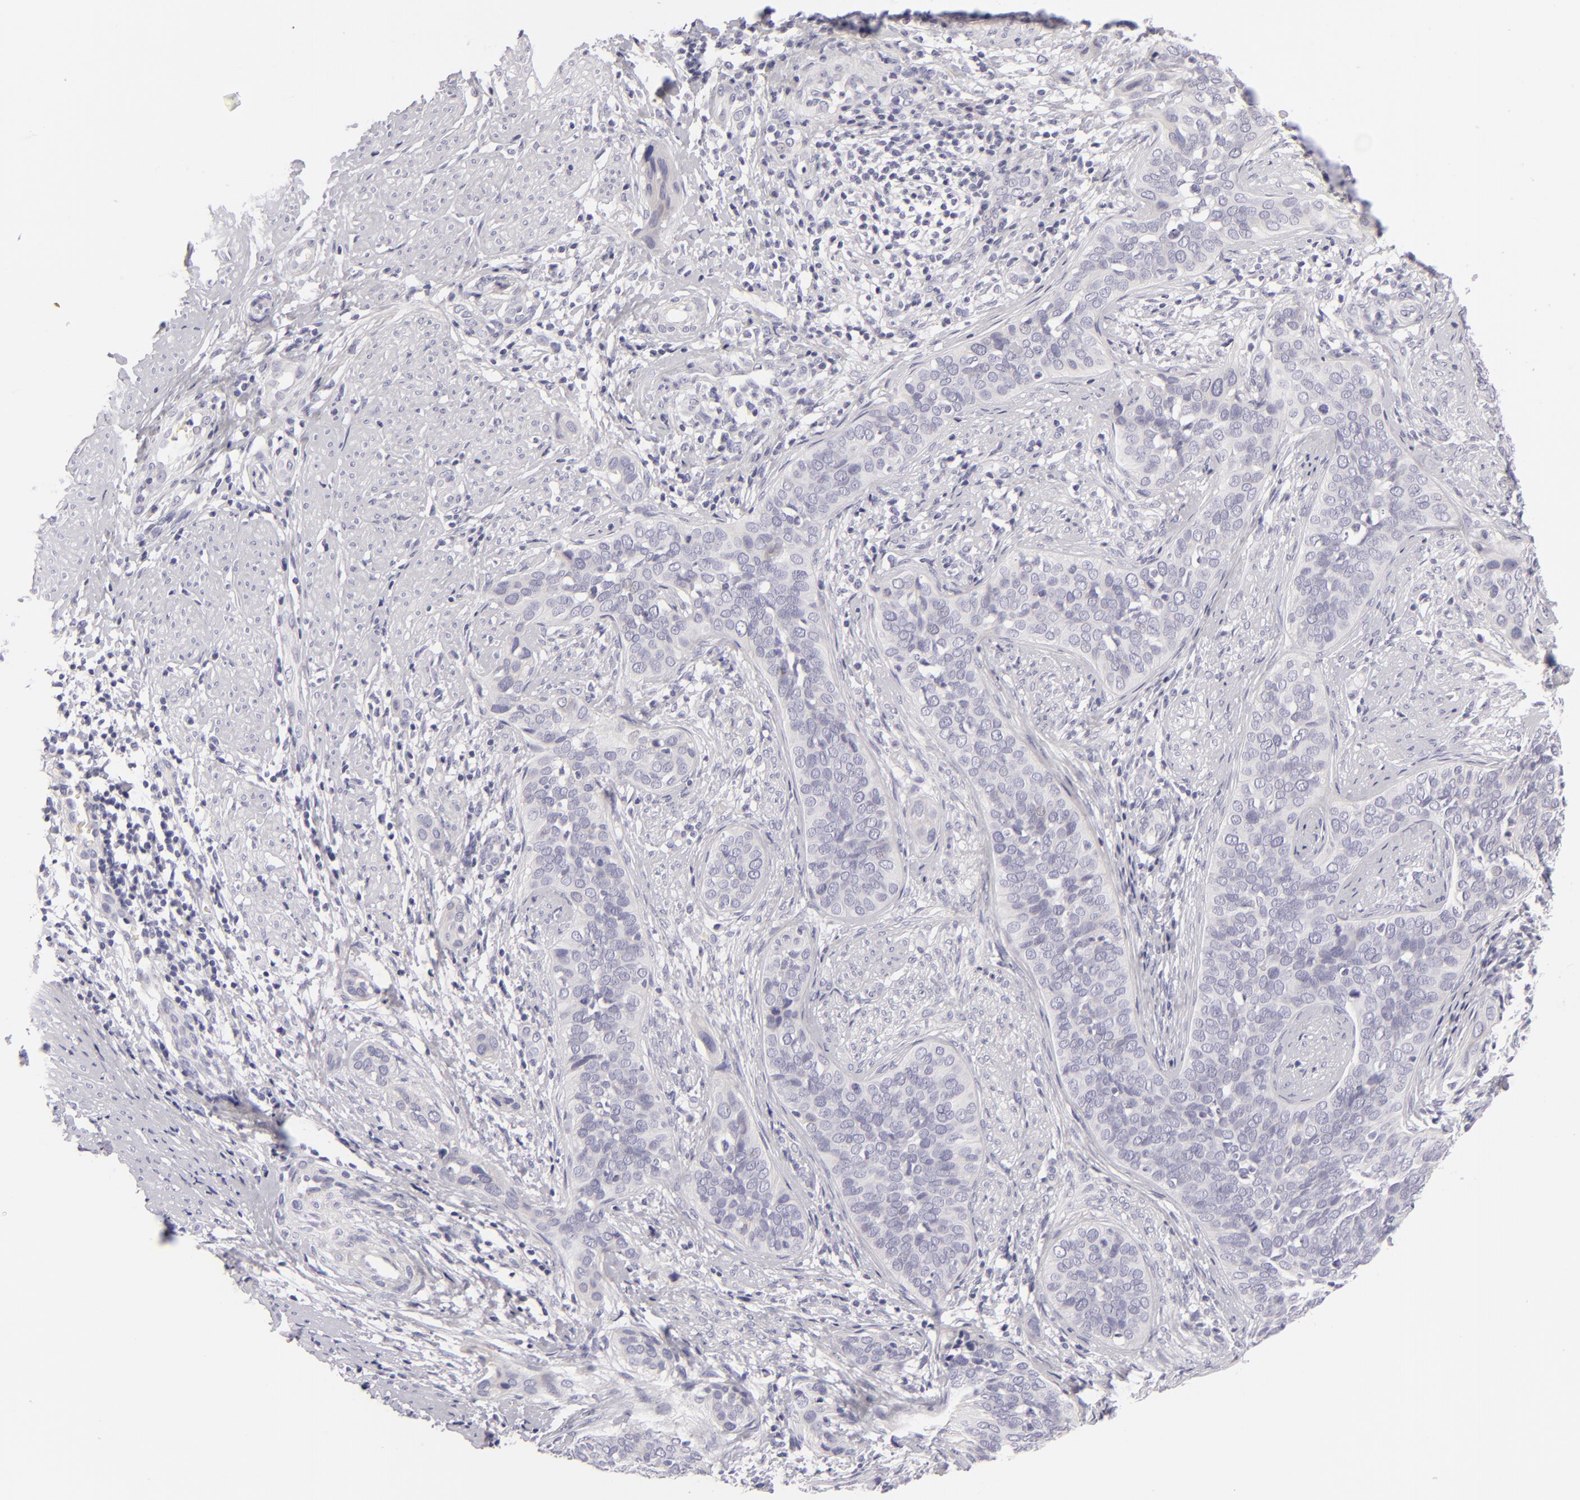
{"staining": {"intensity": "negative", "quantity": "none", "location": "none"}, "tissue": "cervical cancer", "cell_type": "Tumor cells", "image_type": "cancer", "snomed": [{"axis": "morphology", "description": "Squamous cell carcinoma, NOS"}, {"axis": "topography", "description": "Cervix"}], "caption": "There is no significant staining in tumor cells of cervical squamous cell carcinoma.", "gene": "DLG4", "patient": {"sex": "female", "age": 31}}